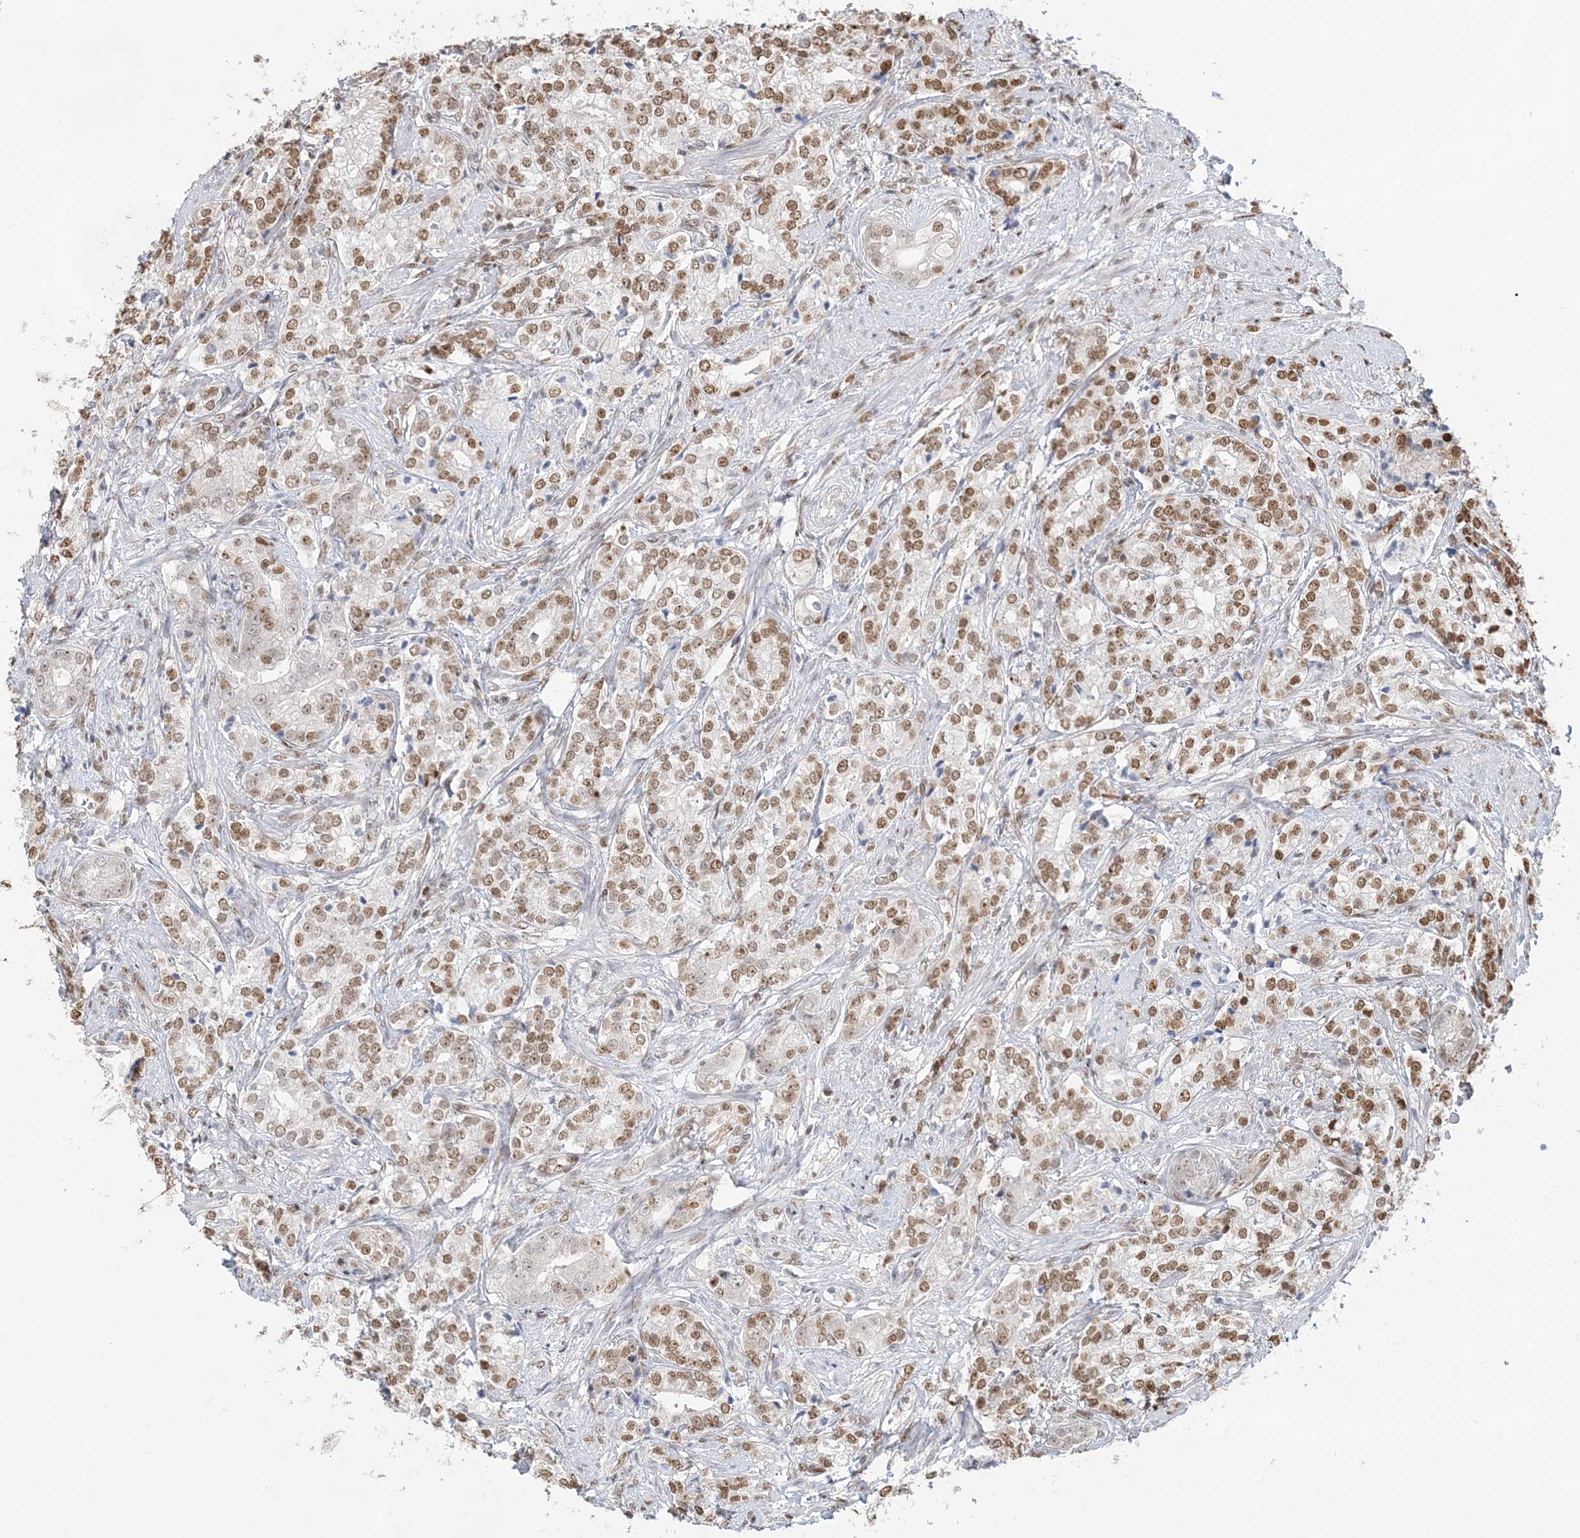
{"staining": {"intensity": "moderate", "quantity": ">75%", "location": "nuclear"}, "tissue": "prostate cancer", "cell_type": "Tumor cells", "image_type": "cancer", "snomed": [{"axis": "morphology", "description": "Adenocarcinoma, High grade"}, {"axis": "topography", "description": "Prostate"}], "caption": "Human prostate cancer stained for a protein (brown) demonstrates moderate nuclear positive staining in about >75% of tumor cells.", "gene": "SUMO2", "patient": {"sex": "male", "age": 69}}